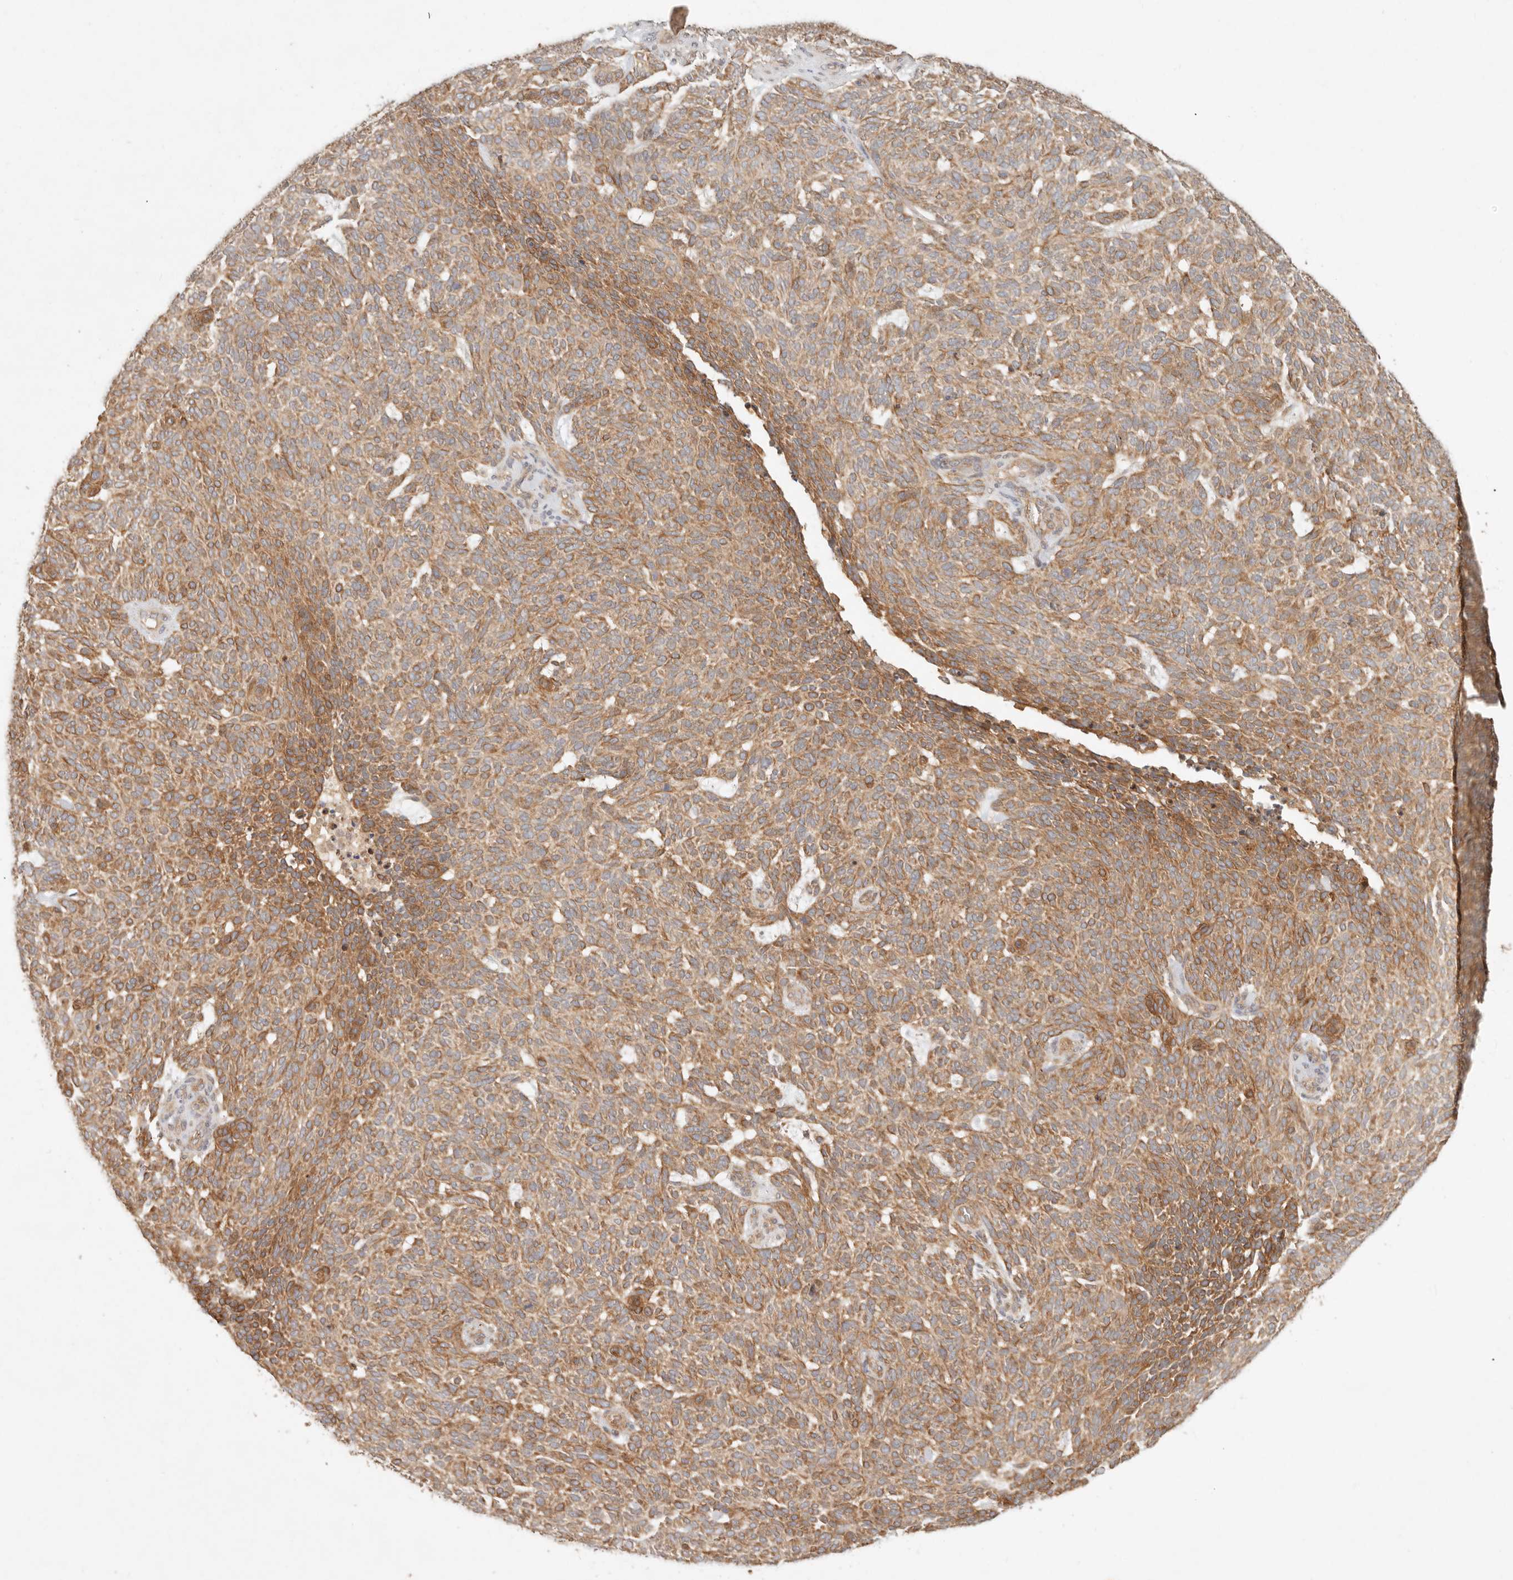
{"staining": {"intensity": "moderate", "quantity": ">75%", "location": "cytoplasmic/membranous"}, "tissue": "skin cancer", "cell_type": "Tumor cells", "image_type": "cancer", "snomed": [{"axis": "morphology", "description": "Squamous cell carcinoma, NOS"}, {"axis": "topography", "description": "Skin"}], "caption": "Squamous cell carcinoma (skin) tissue demonstrates moderate cytoplasmic/membranous positivity in approximately >75% of tumor cells", "gene": "HECTD3", "patient": {"sex": "female", "age": 90}}